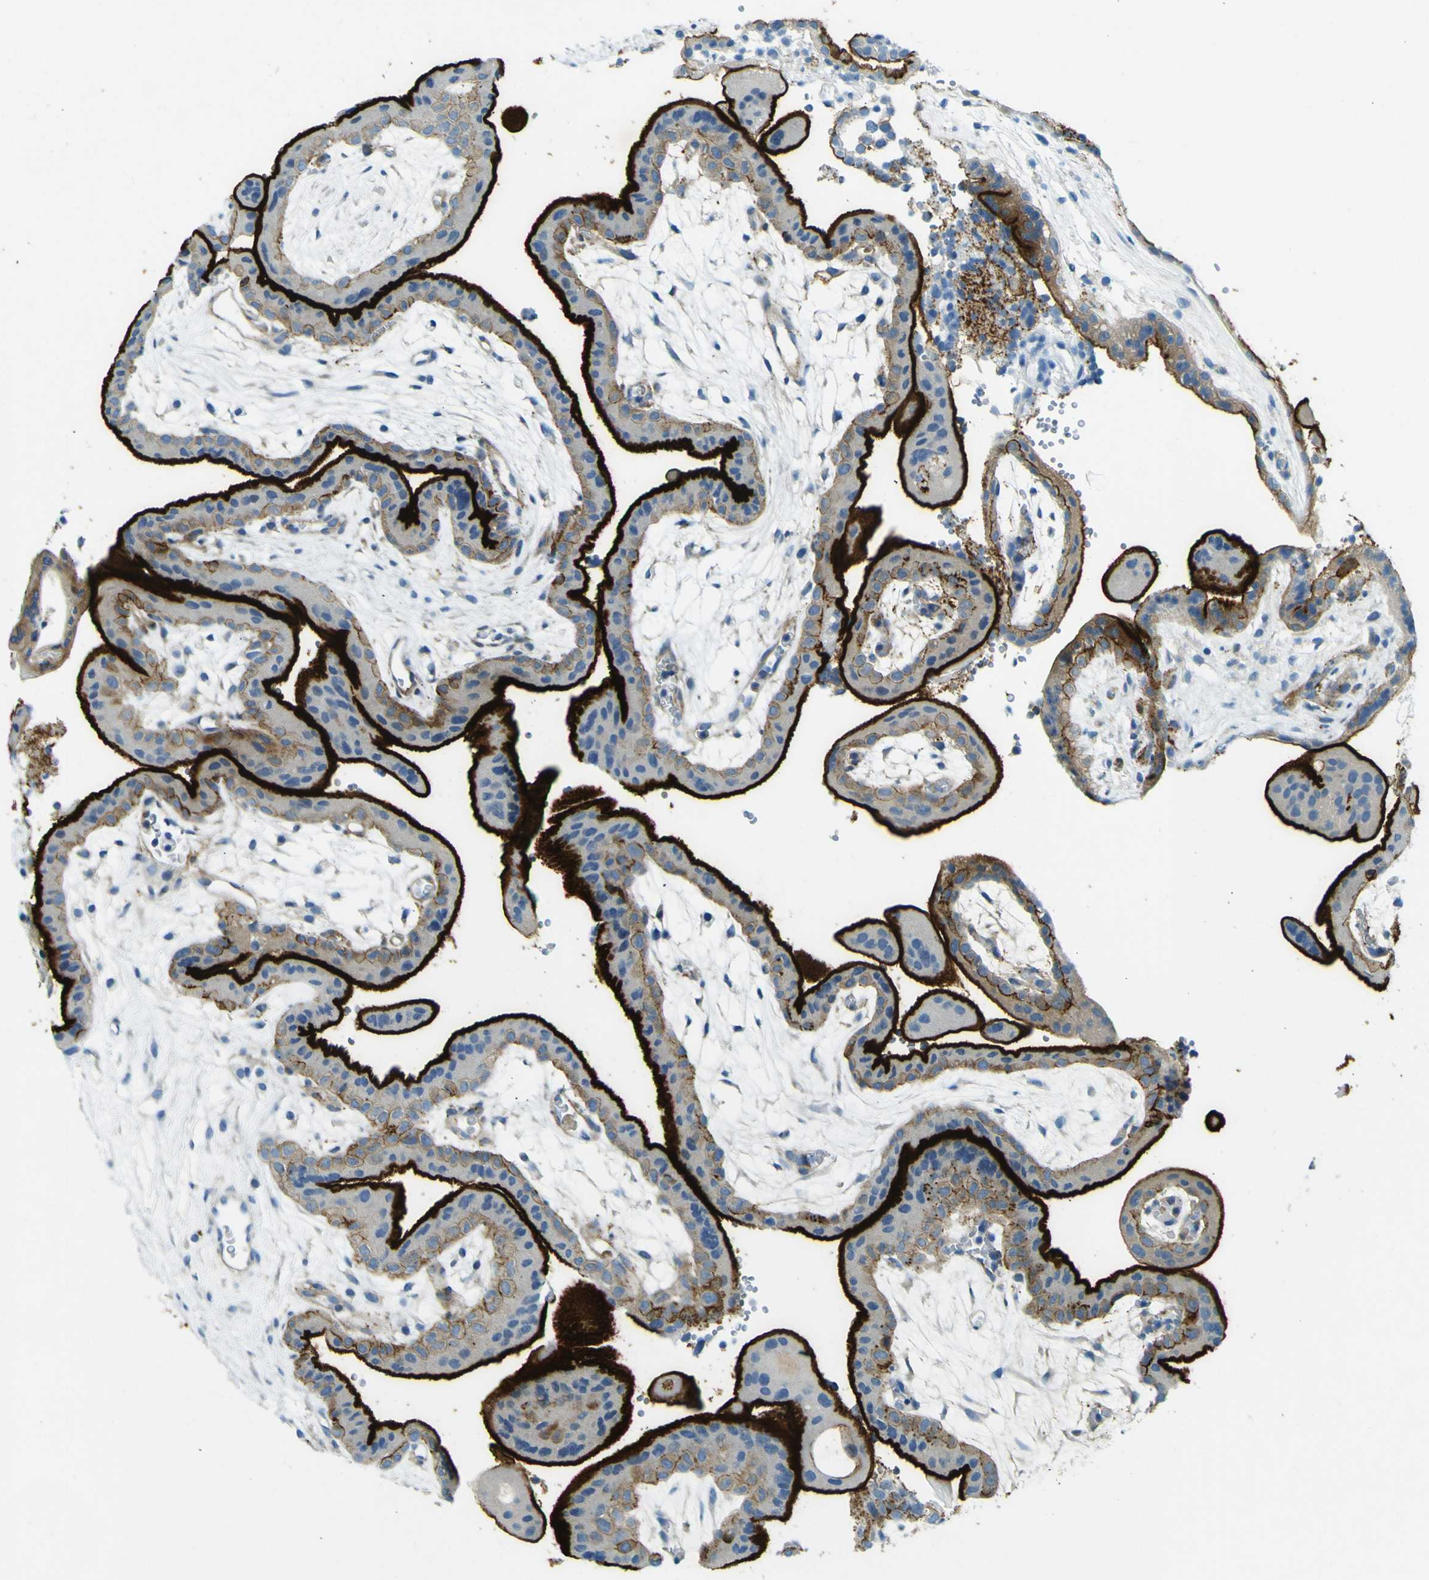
{"staining": {"intensity": "moderate", "quantity": "25%-75%", "location": "cytoplasmic/membranous"}, "tissue": "placenta", "cell_type": "Decidual cells", "image_type": "normal", "snomed": [{"axis": "morphology", "description": "Normal tissue, NOS"}, {"axis": "topography", "description": "Placenta"}], "caption": "Immunohistochemical staining of benign human placenta displays 25%-75% levels of moderate cytoplasmic/membranous protein positivity in approximately 25%-75% of decidual cells. The protein is stained brown, and the nuclei are stained in blue (DAB (3,3'-diaminobenzidine) IHC with brightfield microscopy, high magnification).", "gene": "SORCS1", "patient": {"sex": "female", "age": 18}}